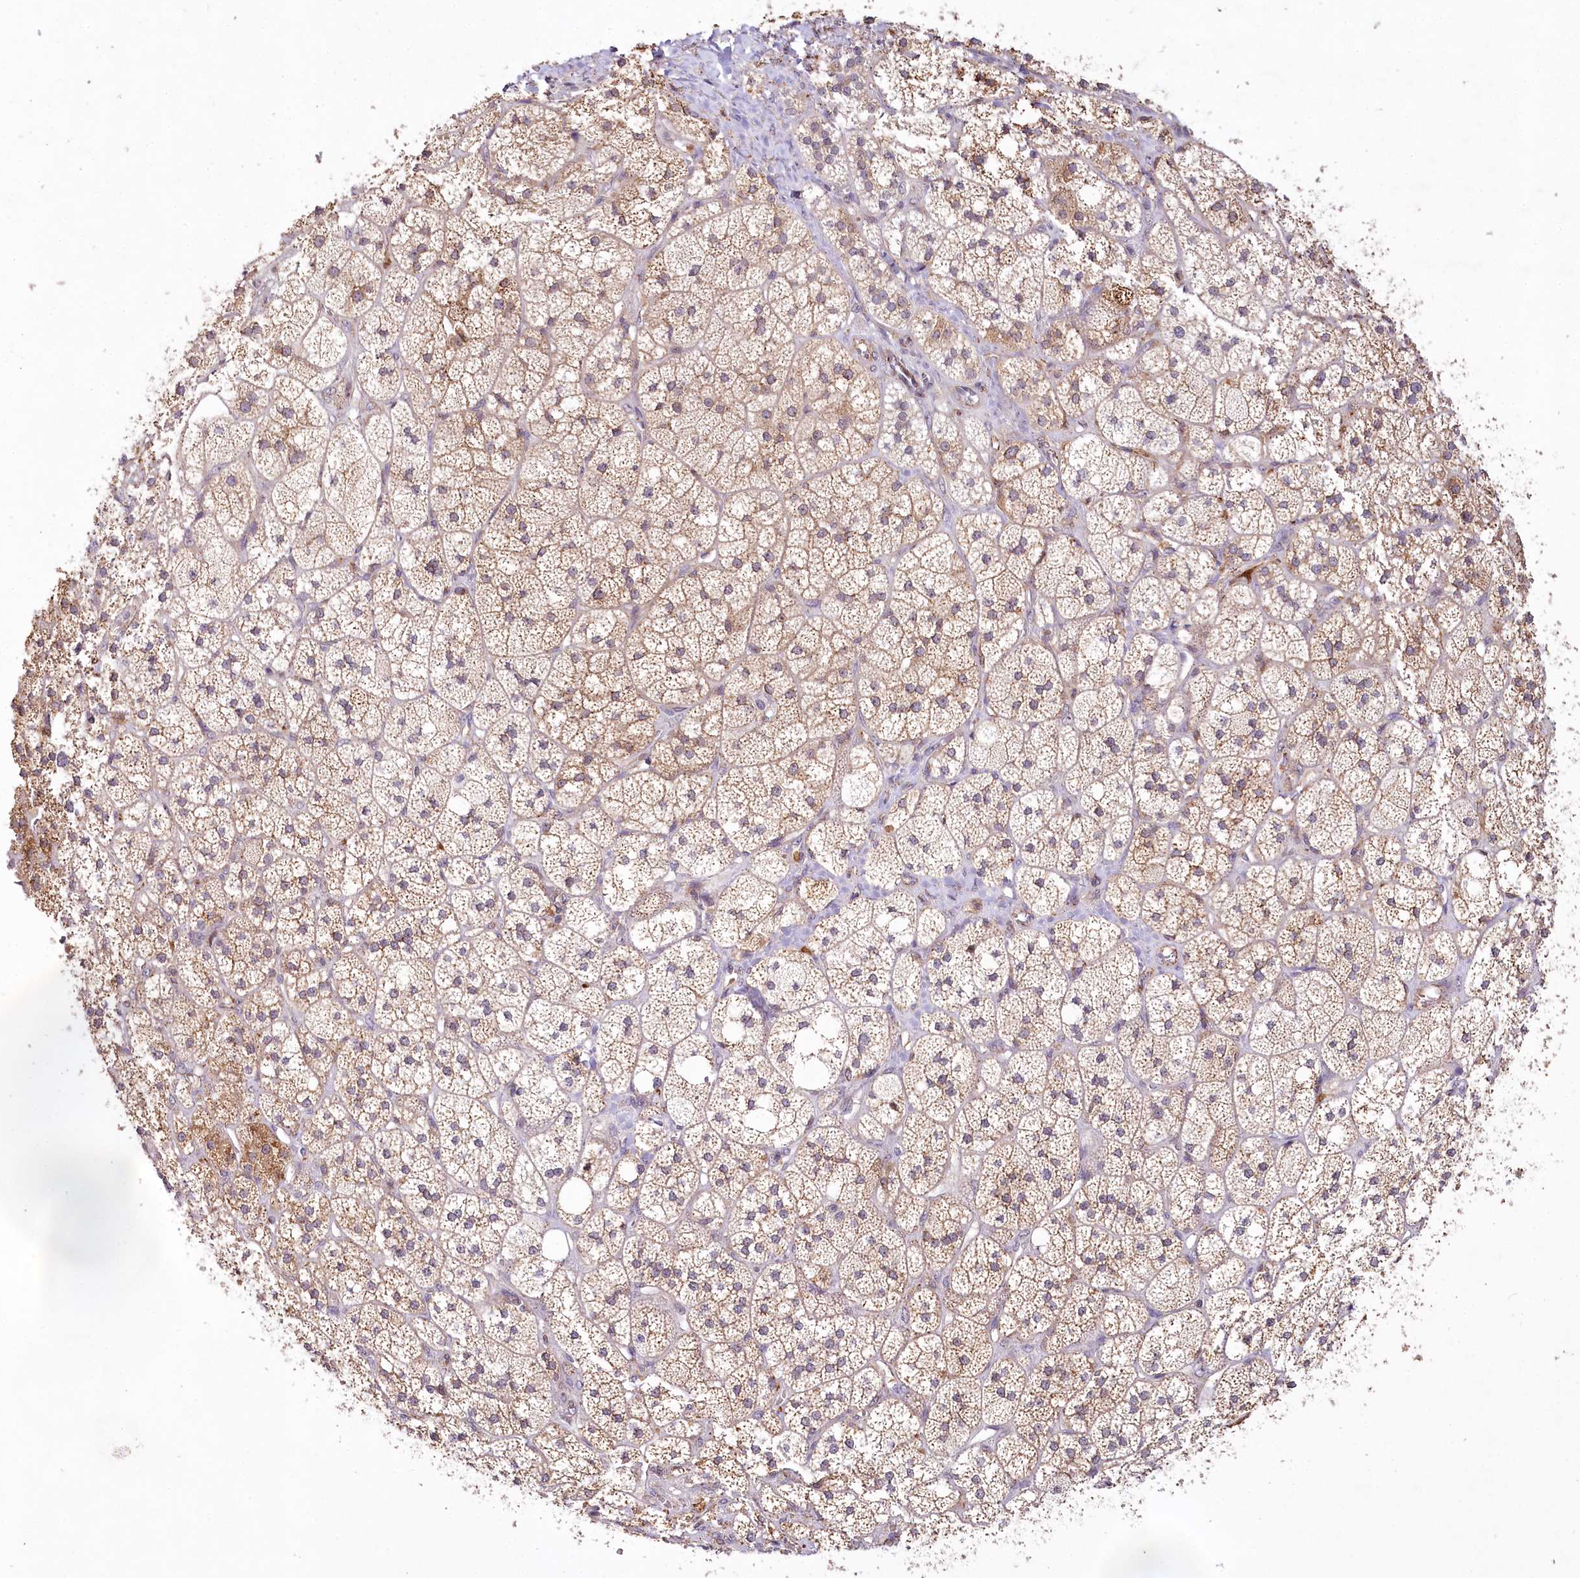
{"staining": {"intensity": "moderate", "quantity": ">75%", "location": "cytoplasmic/membranous"}, "tissue": "adrenal gland", "cell_type": "Glandular cells", "image_type": "normal", "snomed": [{"axis": "morphology", "description": "Normal tissue, NOS"}, {"axis": "topography", "description": "Adrenal gland"}], "caption": "Immunohistochemistry (DAB) staining of unremarkable adrenal gland shows moderate cytoplasmic/membranous protein expression in approximately >75% of glandular cells.", "gene": "ALKBH8", "patient": {"sex": "male", "age": 61}}